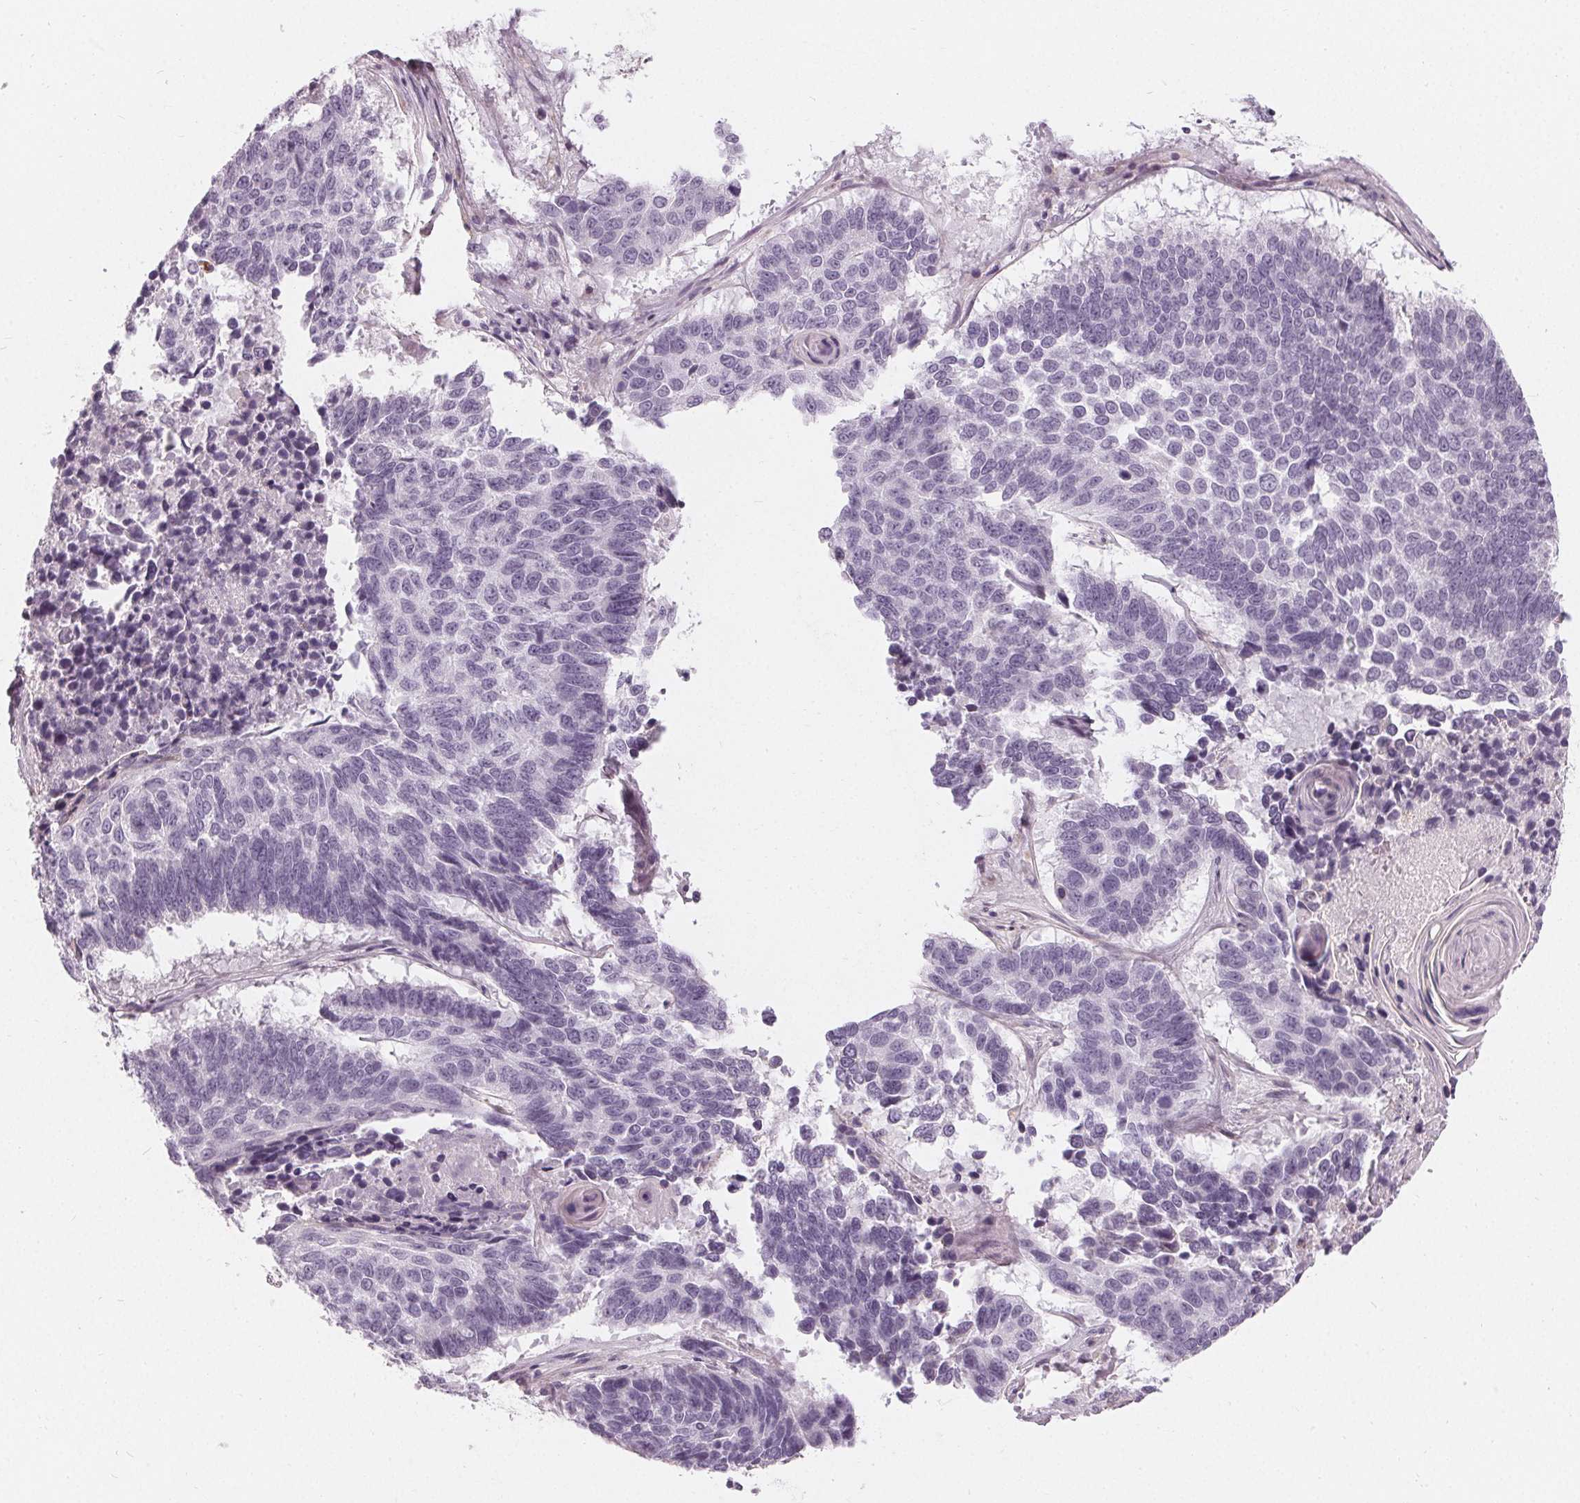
{"staining": {"intensity": "negative", "quantity": "none", "location": "none"}, "tissue": "lung cancer", "cell_type": "Tumor cells", "image_type": "cancer", "snomed": [{"axis": "morphology", "description": "Squamous cell carcinoma, NOS"}, {"axis": "topography", "description": "Lung"}], "caption": "The micrograph demonstrates no staining of tumor cells in lung squamous cell carcinoma. The staining was performed using DAB to visualize the protein expression in brown, while the nuclei were stained in blue with hematoxylin (Magnification: 20x).", "gene": "HOPX", "patient": {"sex": "male", "age": 73}}